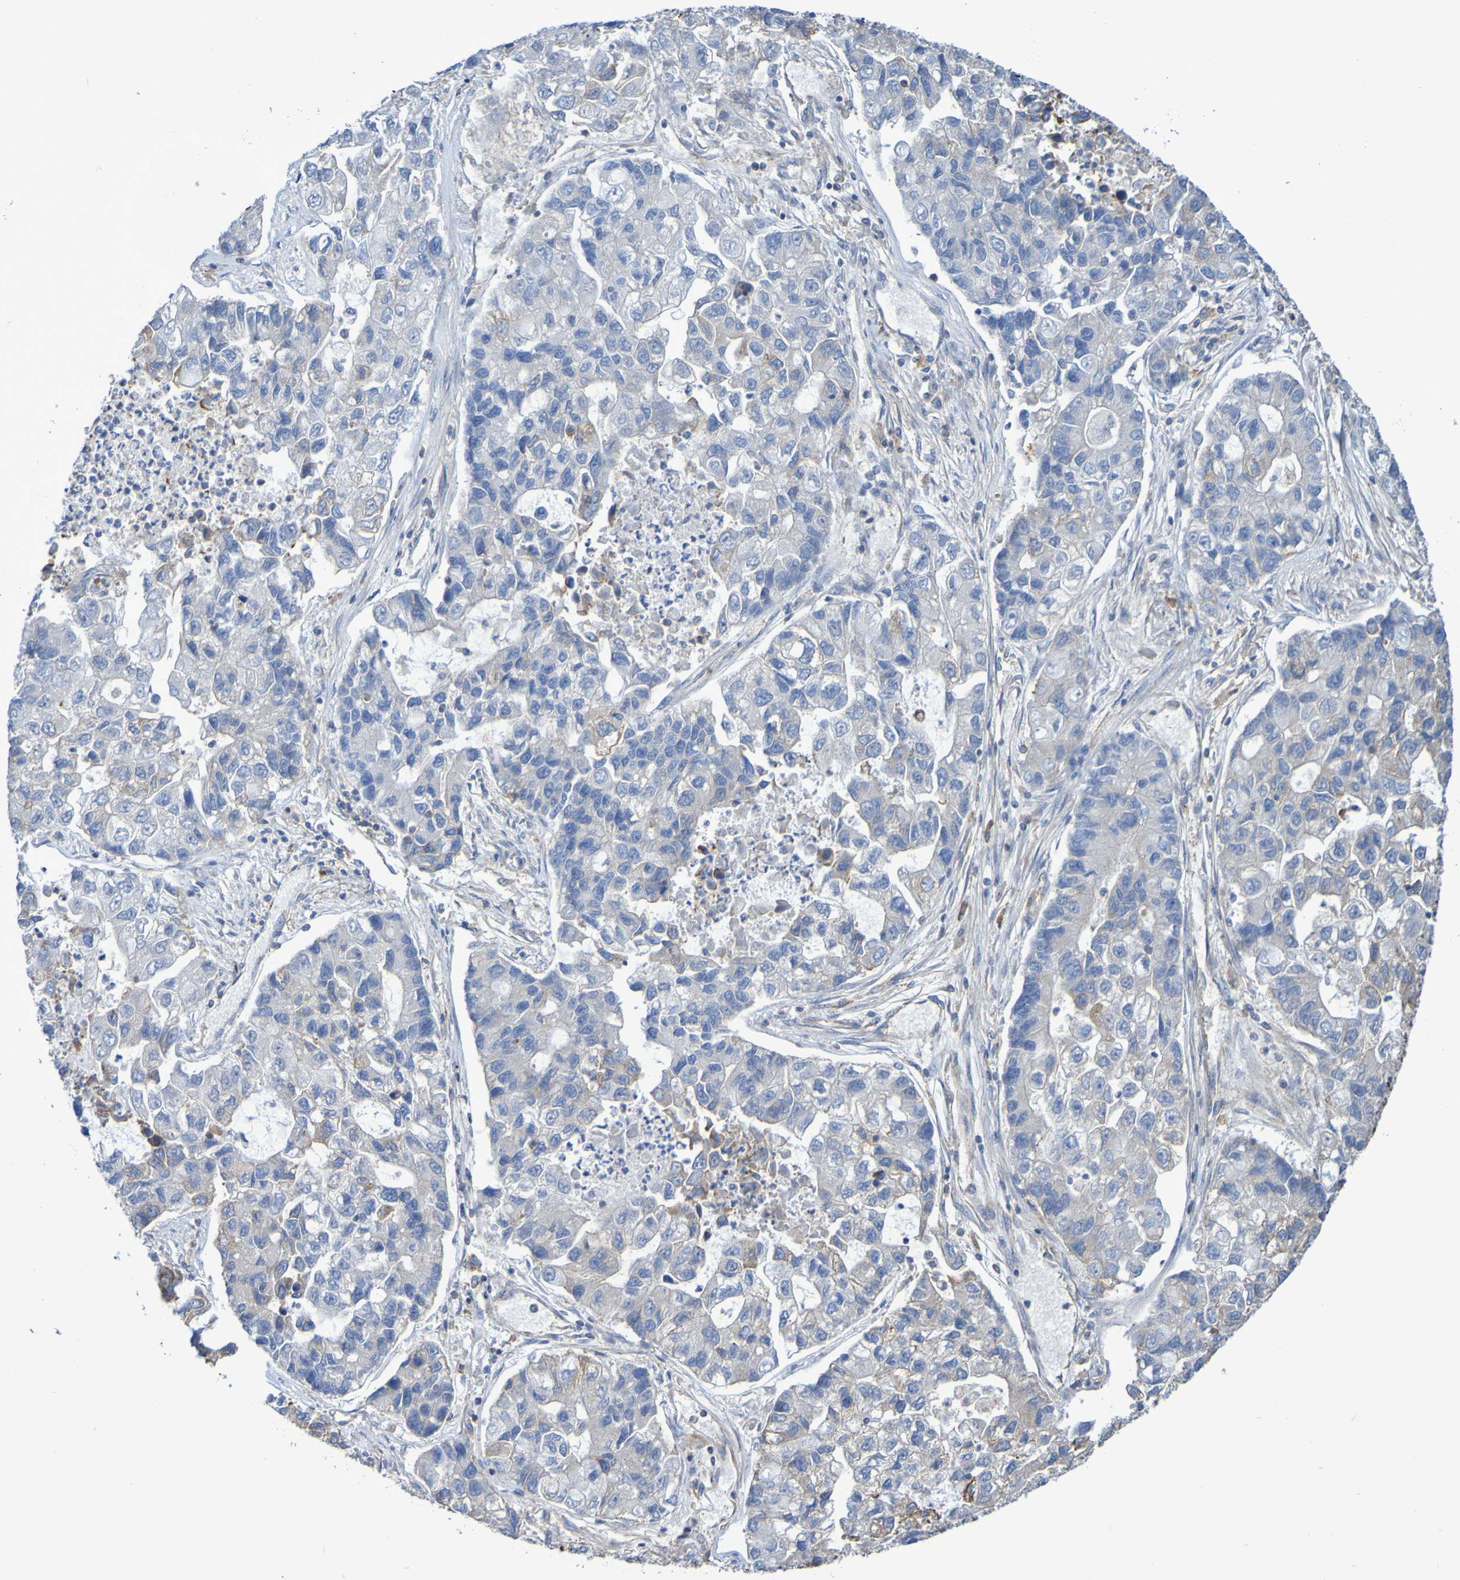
{"staining": {"intensity": "negative", "quantity": "none", "location": "none"}, "tissue": "lung cancer", "cell_type": "Tumor cells", "image_type": "cancer", "snomed": [{"axis": "morphology", "description": "Adenocarcinoma, NOS"}, {"axis": "topography", "description": "Lung"}], "caption": "IHC histopathology image of neoplastic tissue: adenocarcinoma (lung) stained with DAB (3,3'-diaminobenzidine) reveals no significant protein positivity in tumor cells.", "gene": "SYNJ1", "patient": {"sex": "female", "age": 51}}